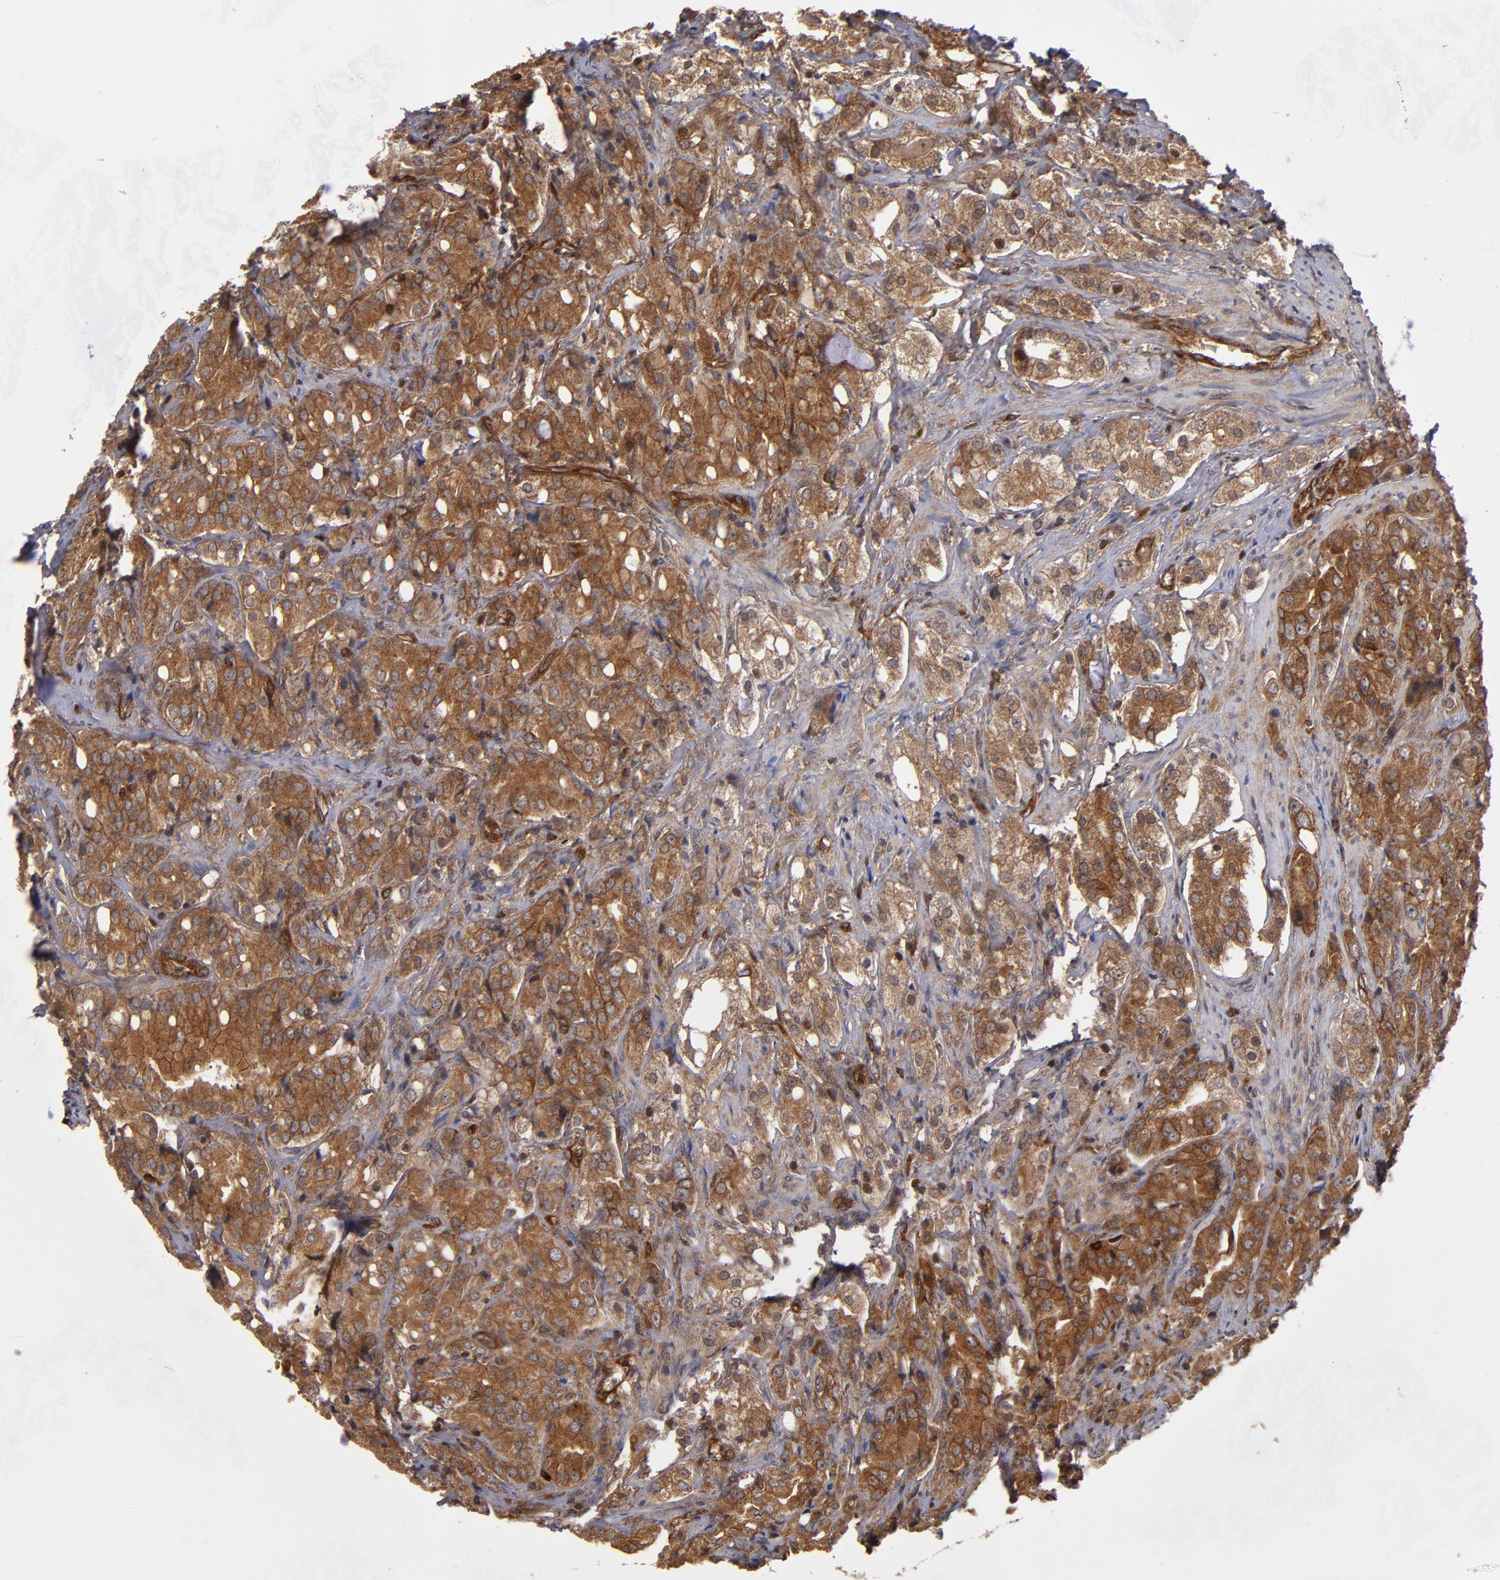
{"staining": {"intensity": "strong", "quantity": ">75%", "location": "cytoplasmic/membranous"}, "tissue": "prostate cancer", "cell_type": "Tumor cells", "image_type": "cancer", "snomed": [{"axis": "morphology", "description": "Adenocarcinoma, High grade"}, {"axis": "topography", "description": "Prostate"}], "caption": "Adenocarcinoma (high-grade) (prostate) tissue displays strong cytoplasmic/membranous positivity in about >75% of tumor cells, visualized by immunohistochemistry.", "gene": "BDKRB1", "patient": {"sex": "male", "age": 68}}